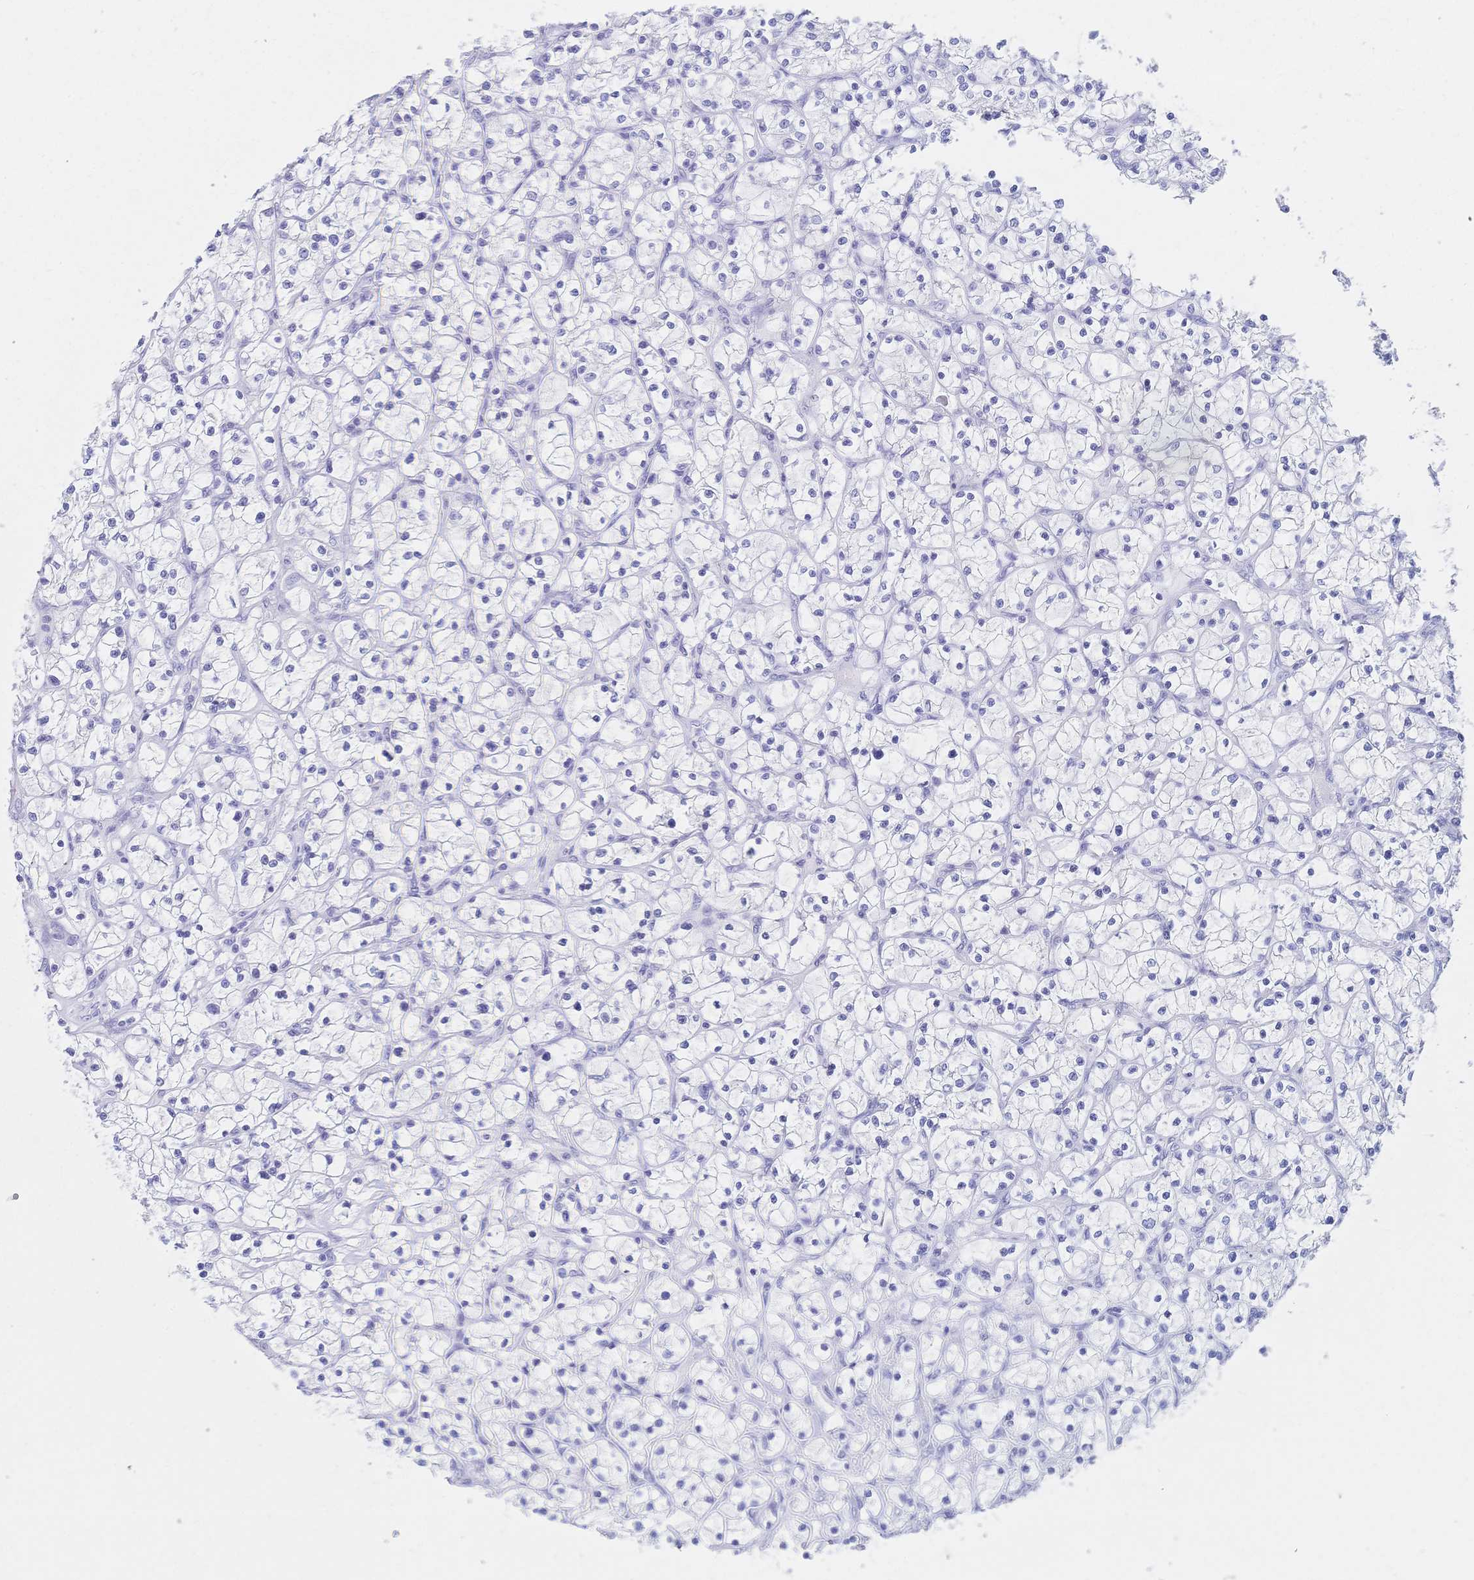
{"staining": {"intensity": "negative", "quantity": "none", "location": "none"}, "tissue": "renal cancer", "cell_type": "Tumor cells", "image_type": "cancer", "snomed": [{"axis": "morphology", "description": "Adenocarcinoma, NOS"}, {"axis": "topography", "description": "Kidney"}], "caption": "Protein analysis of renal cancer (adenocarcinoma) displays no significant expression in tumor cells.", "gene": "MEP1B", "patient": {"sex": "female", "age": 64}}